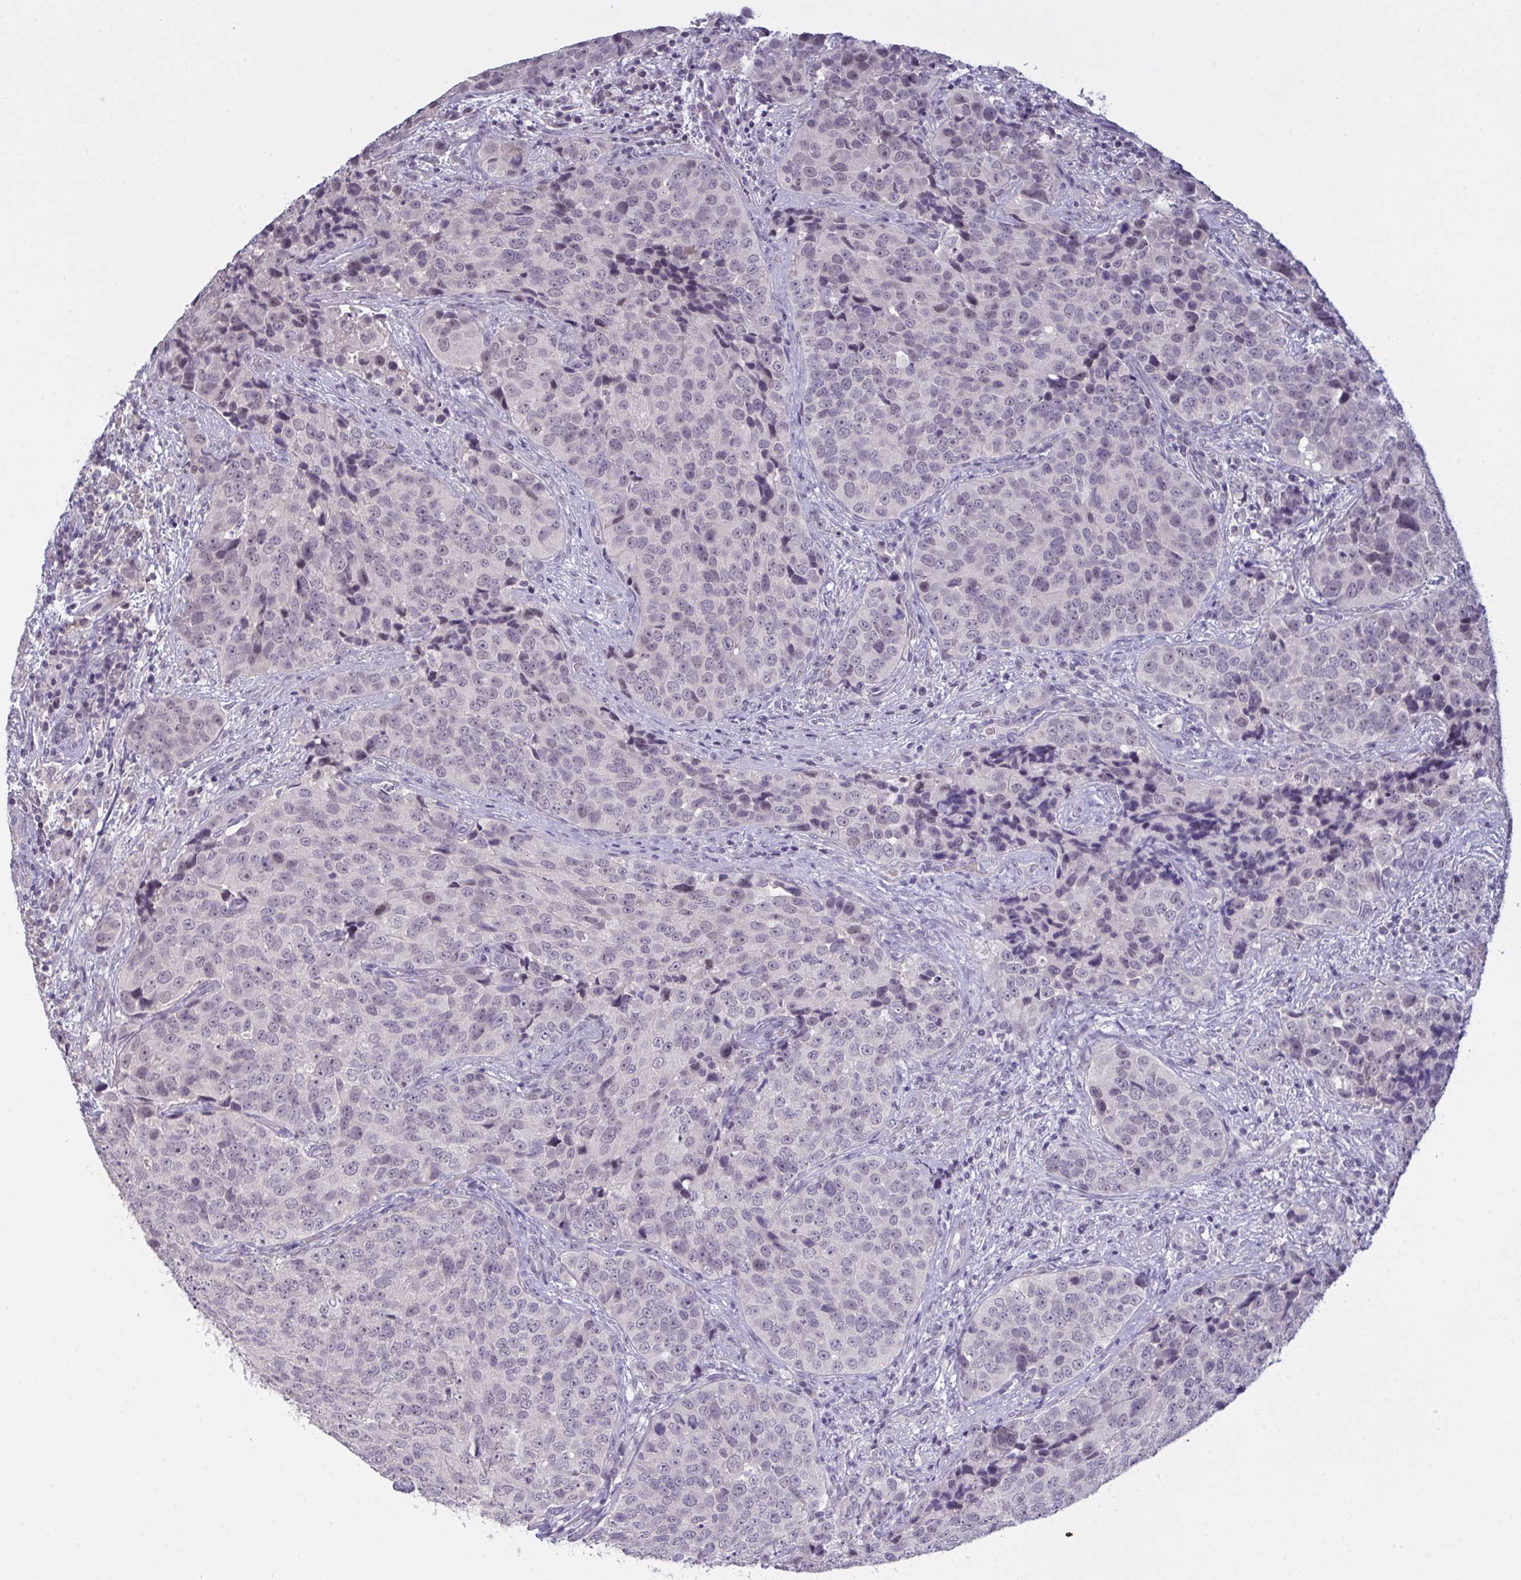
{"staining": {"intensity": "negative", "quantity": "none", "location": "none"}, "tissue": "urothelial cancer", "cell_type": "Tumor cells", "image_type": "cancer", "snomed": [{"axis": "morphology", "description": "Urothelial carcinoma, NOS"}, {"axis": "topography", "description": "Urinary bladder"}], "caption": "A high-resolution micrograph shows IHC staining of transitional cell carcinoma, which displays no significant expression in tumor cells.", "gene": "ZNF784", "patient": {"sex": "male", "age": 52}}